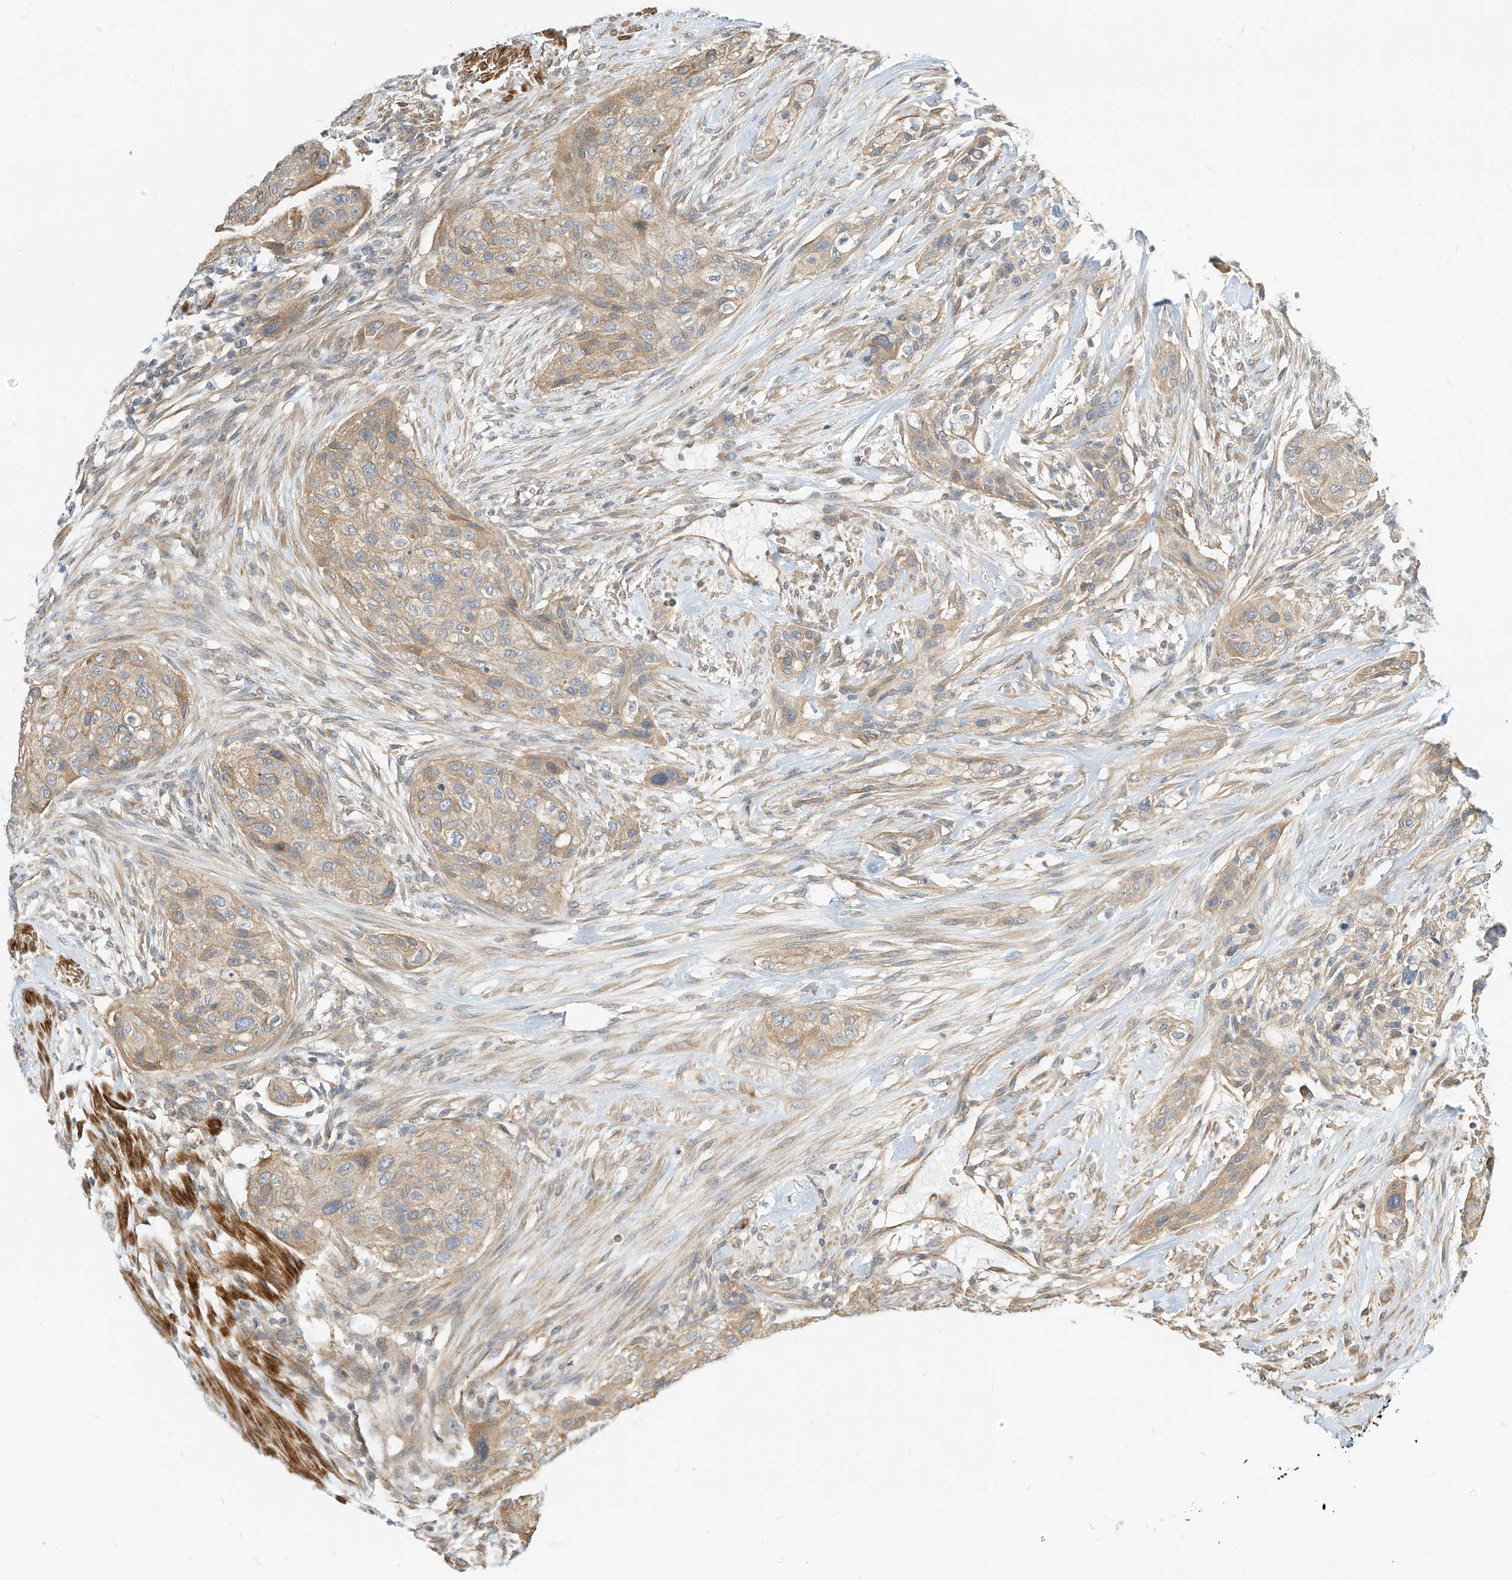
{"staining": {"intensity": "weak", "quantity": ">75%", "location": "cytoplasmic/membranous"}, "tissue": "urothelial cancer", "cell_type": "Tumor cells", "image_type": "cancer", "snomed": [{"axis": "morphology", "description": "Urothelial carcinoma, High grade"}, {"axis": "topography", "description": "Urinary bladder"}], "caption": "A brown stain highlights weak cytoplasmic/membranous positivity of a protein in human urothelial carcinoma (high-grade) tumor cells. (Brightfield microscopy of DAB IHC at high magnification).", "gene": "OFD1", "patient": {"sex": "male", "age": 35}}